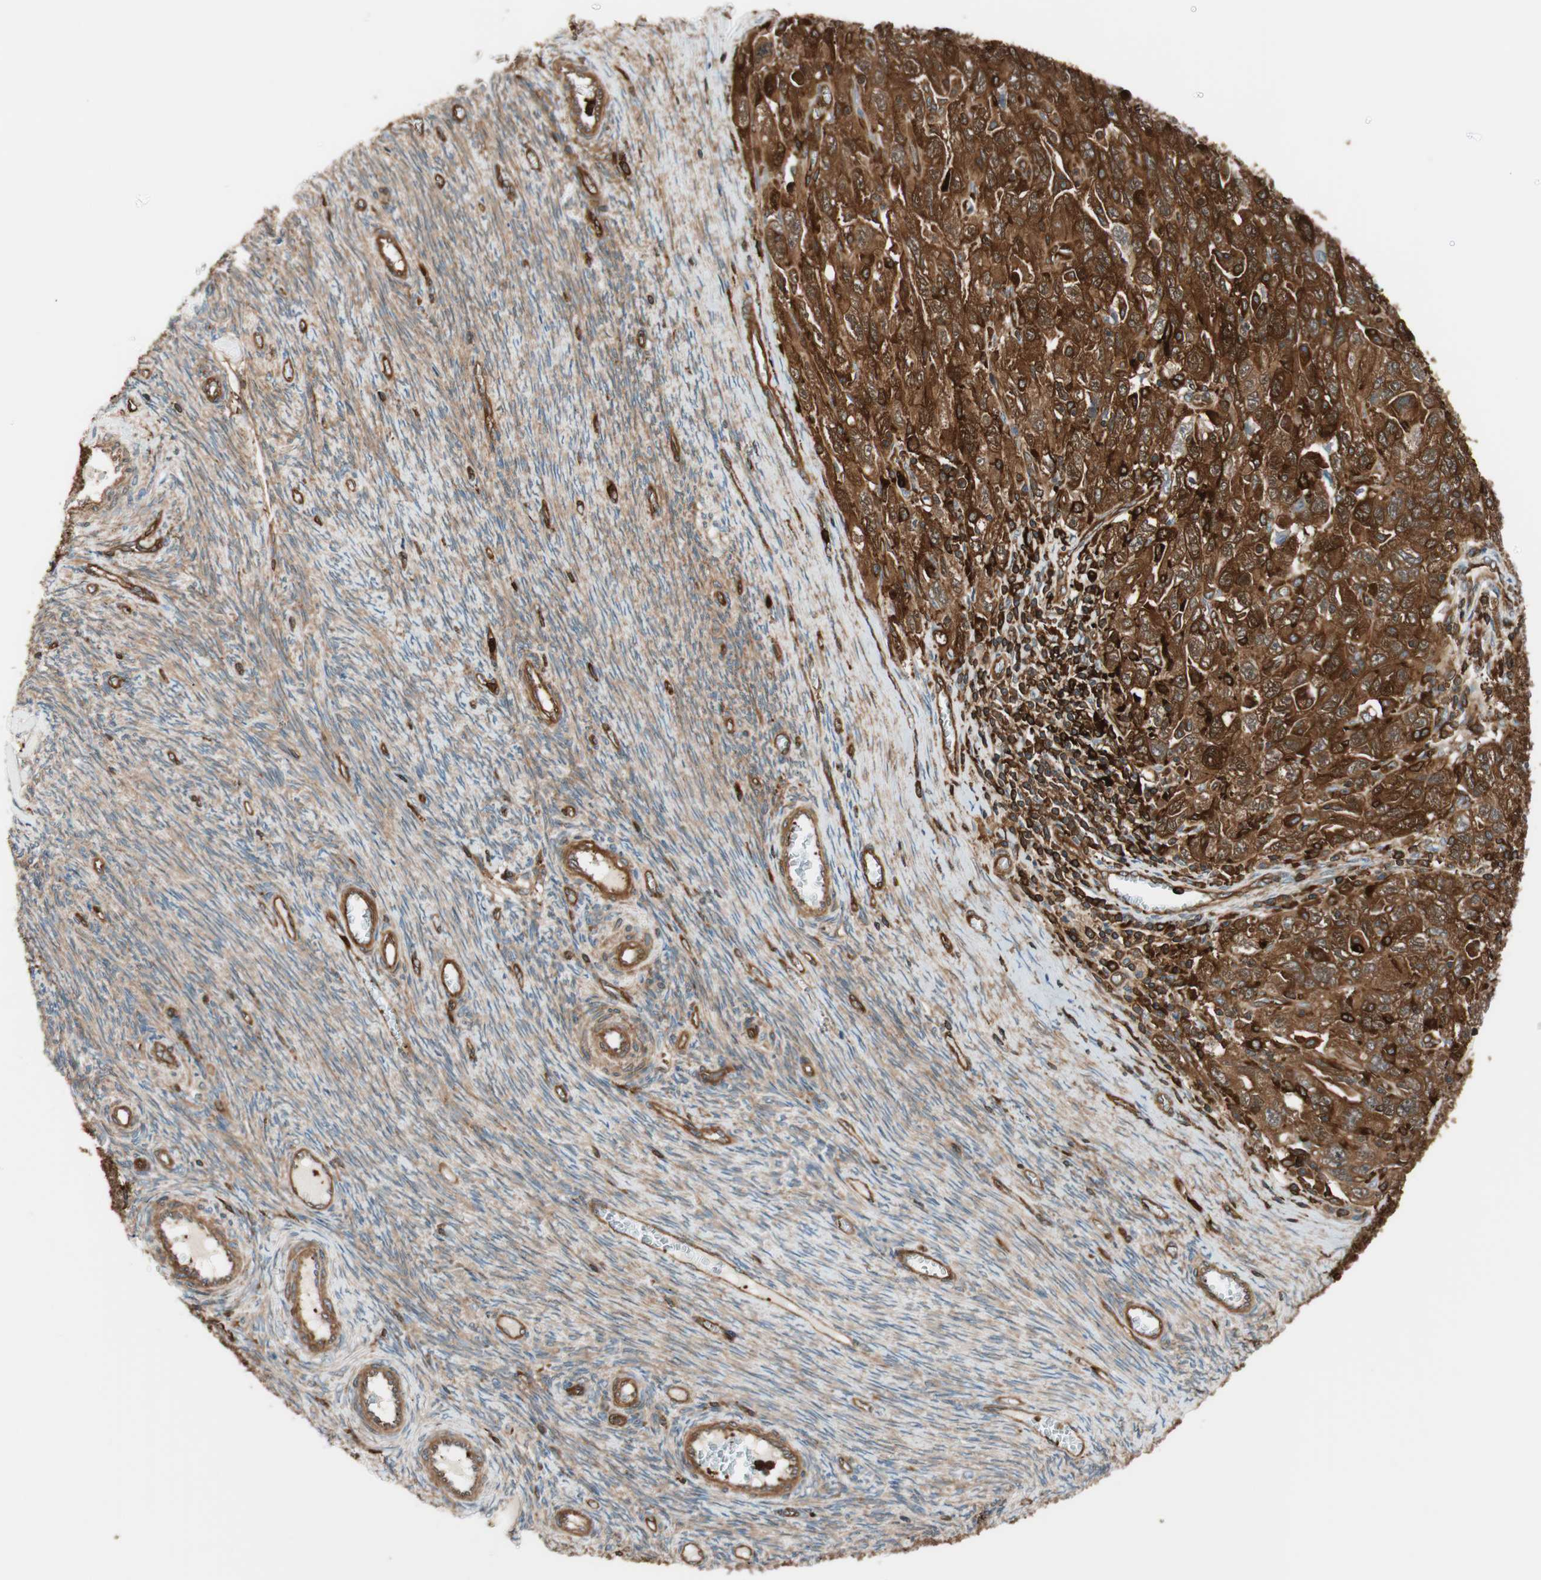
{"staining": {"intensity": "strong", "quantity": ">75%", "location": "cytoplasmic/membranous"}, "tissue": "ovarian cancer", "cell_type": "Tumor cells", "image_type": "cancer", "snomed": [{"axis": "morphology", "description": "Carcinoma, NOS"}, {"axis": "morphology", "description": "Cystadenocarcinoma, serous, NOS"}, {"axis": "topography", "description": "Ovary"}], "caption": "IHC histopathology image of neoplastic tissue: serous cystadenocarcinoma (ovarian) stained using immunohistochemistry (IHC) shows high levels of strong protein expression localized specifically in the cytoplasmic/membranous of tumor cells, appearing as a cytoplasmic/membranous brown color.", "gene": "VASP", "patient": {"sex": "female", "age": 69}}